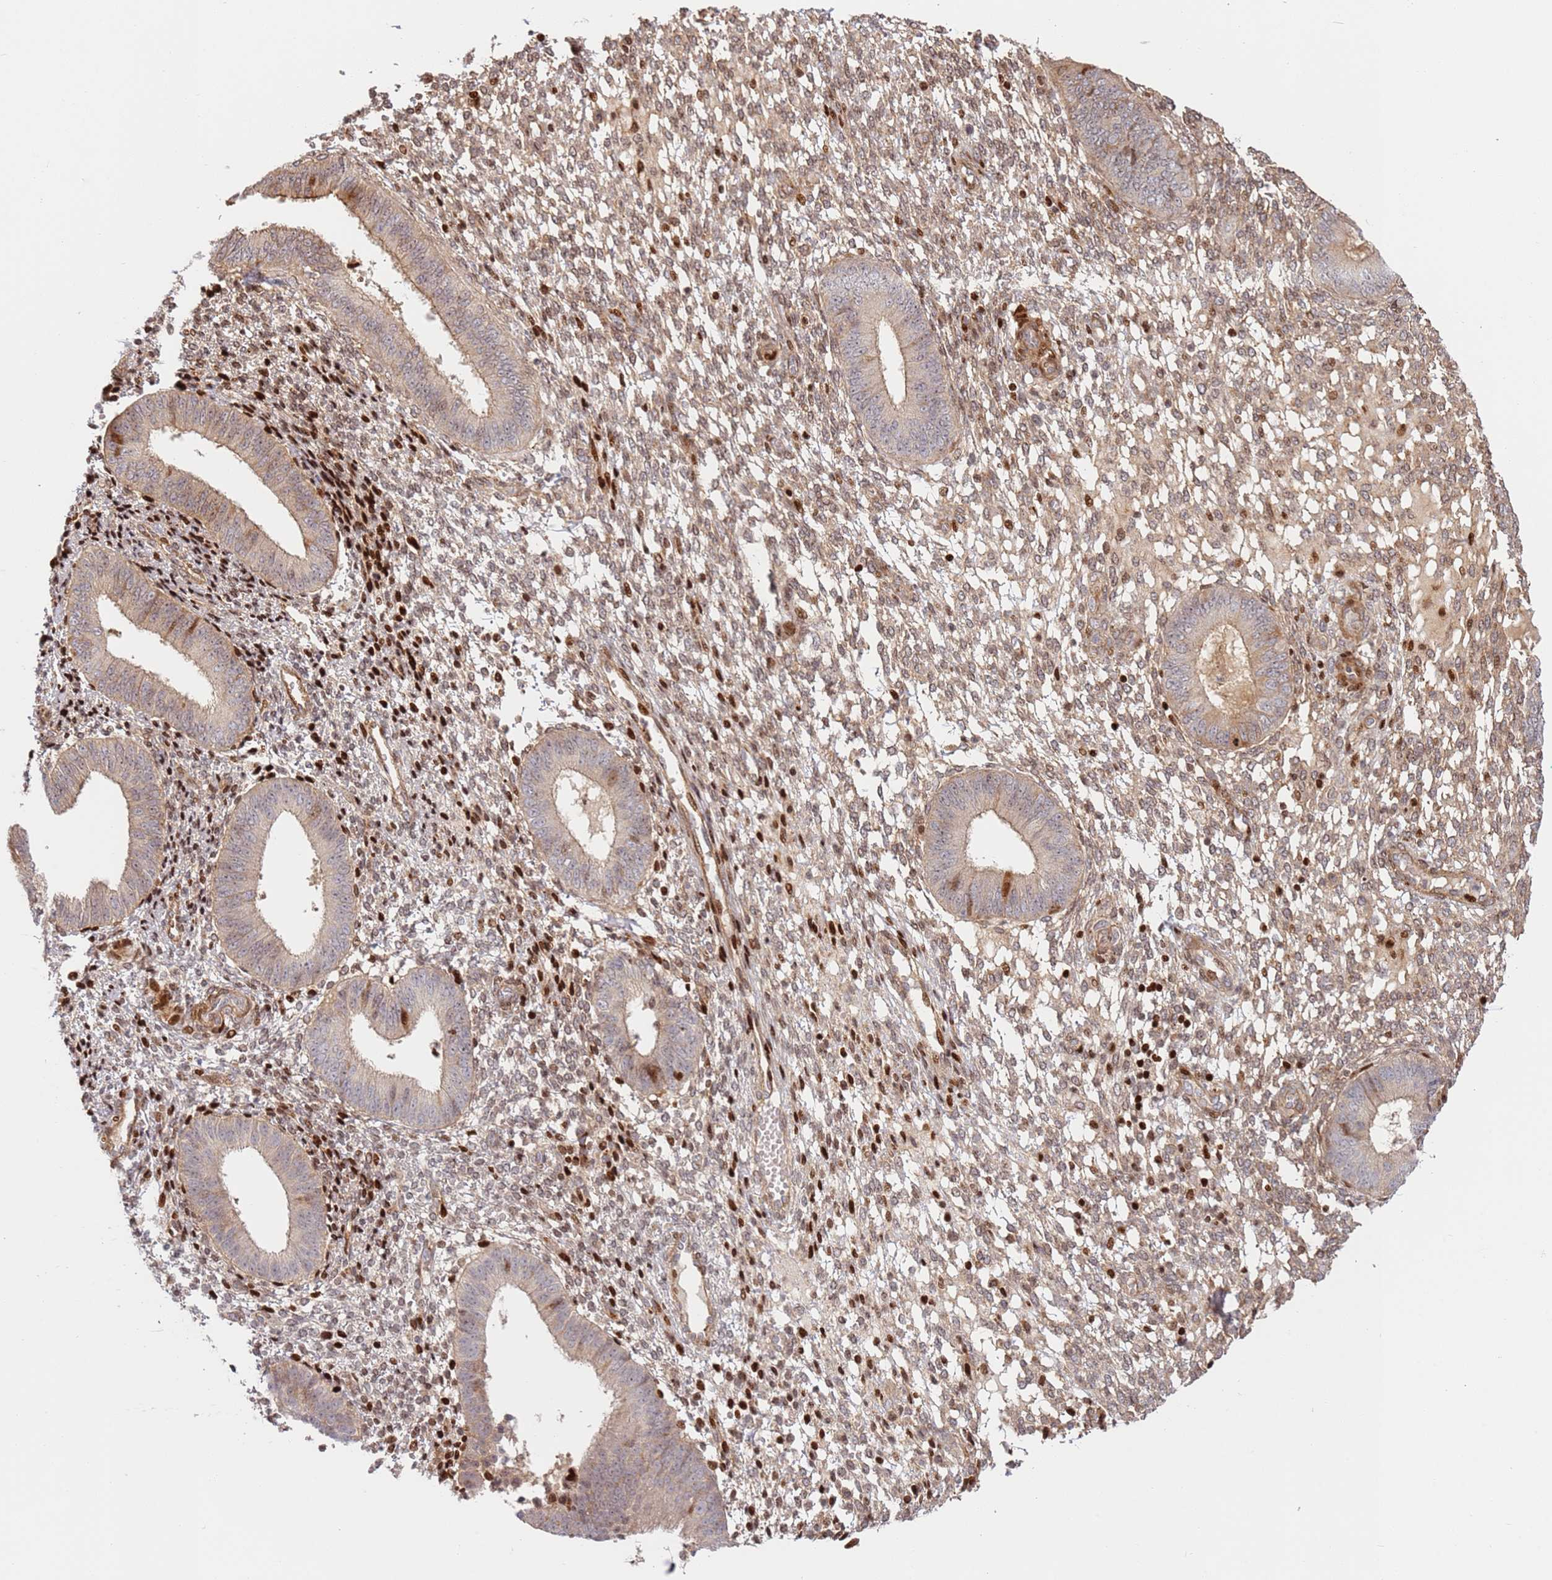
{"staining": {"intensity": "strong", "quantity": "25%-75%", "location": "cytoplasmic/membranous,nuclear"}, "tissue": "endometrium", "cell_type": "Cells in endometrial stroma", "image_type": "normal", "snomed": [{"axis": "morphology", "description": "Normal tissue, NOS"}, {"axis": "topography", "description": "Endometrium"}], "caption": "Immunohistochemical staining of unremarkable endometrium demonstrates 25%-75% levels of strong cytoplasmic/membranous,nuclear protein positivity in approximately 25%-75% of cells in endometrial stroma. Nuclei are stained in blue.", "gene": "TMEM233", "patient": {"sex": "female", "age": 49}}